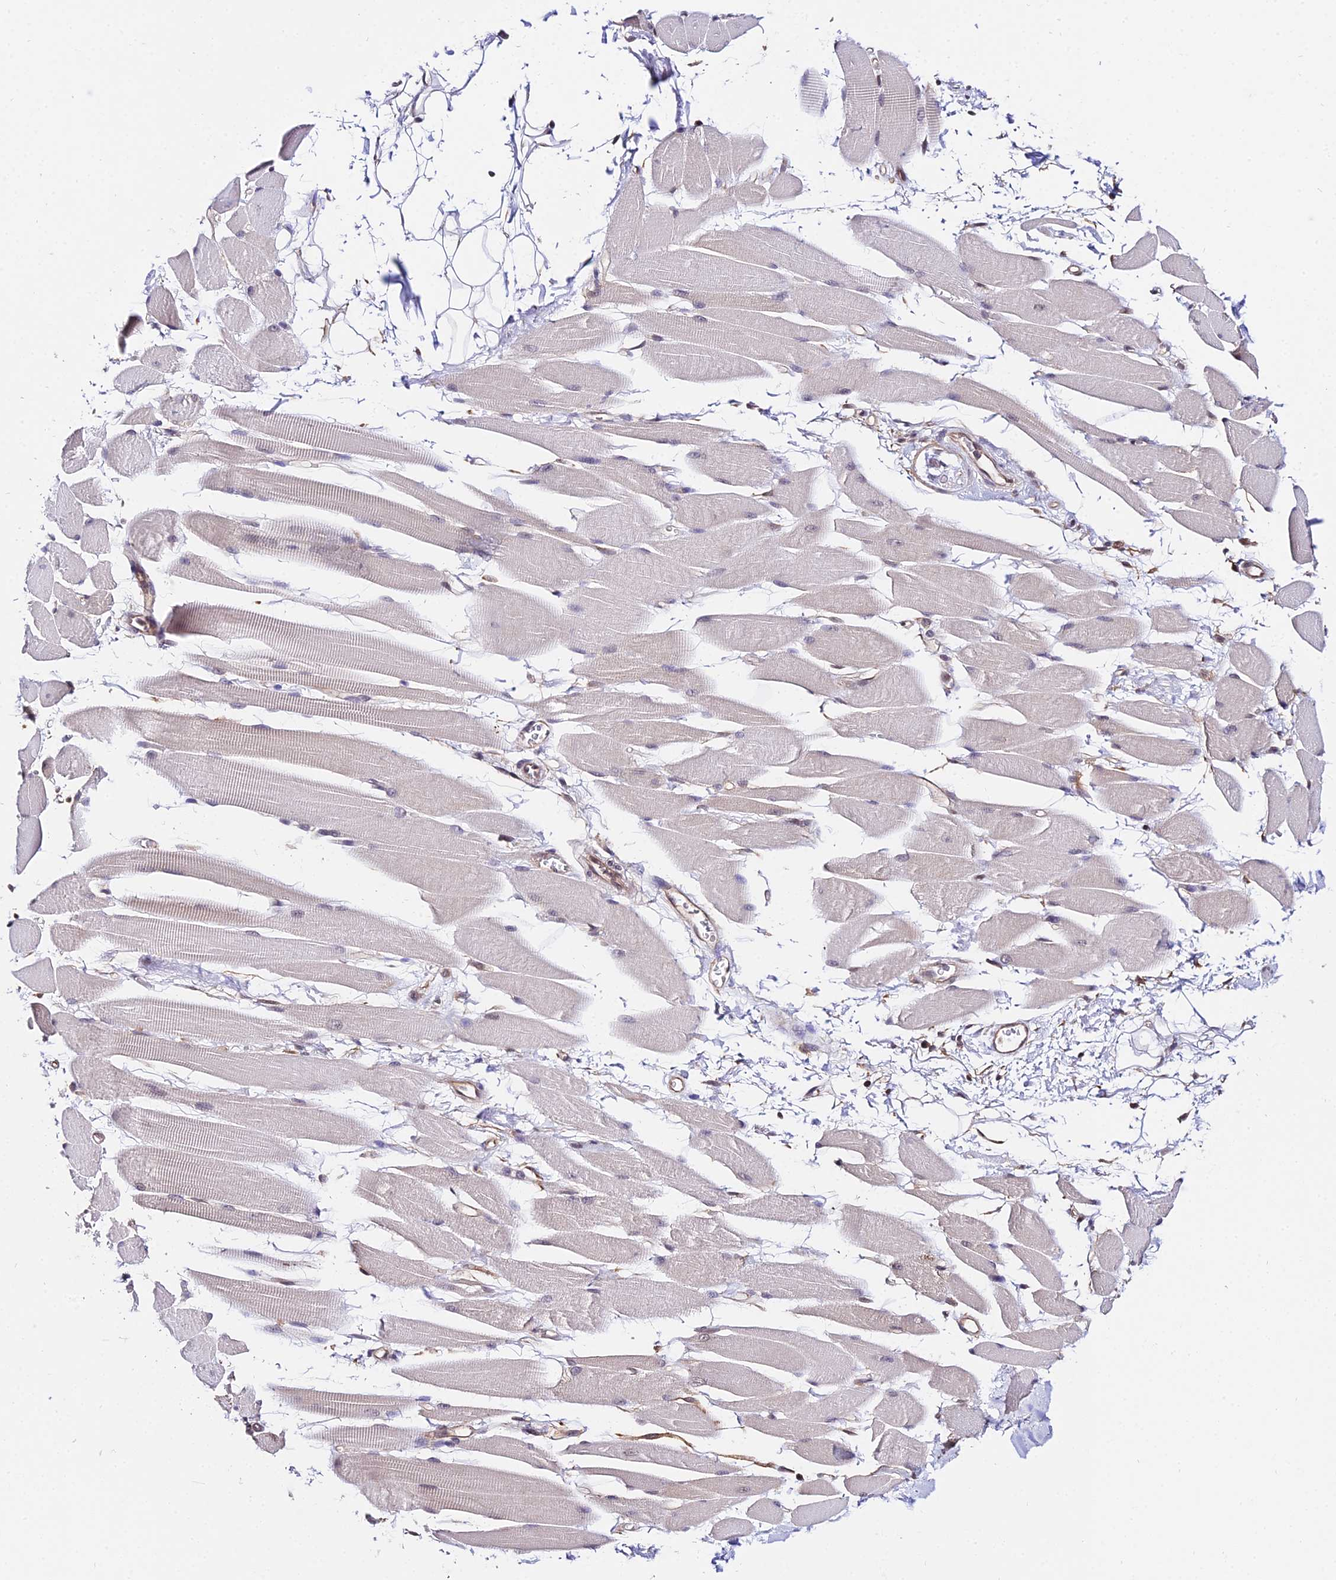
{"staining": {"intensity": "negative", "quantity": "none", "location": "none"}, "tissue": "skeletal muscle", "cell_type": "Myocytes", "image_type": "normal", "snomed": [{"axis": "morphology", "description": "Normal tissue, NOS"}, {"axis": "topography", "description": "Skeletal muscle"}, {"axis": "topography", "description": "Oral tissue"}, {"axis": "topography", "description": "Peripheral nerve tissue"}], "caption": "Immunohistochemistry (IHC) photomicrograph of unremarkable skeletal muscle stained for a protein (brown), which displays no staining in myocytes. (DAB (3,3'-diaminobenzidine) immunohistochemistry (IHC), high magnification).", "gene": "POLR2I", "patient": {"sex": "female", "age": 84}}